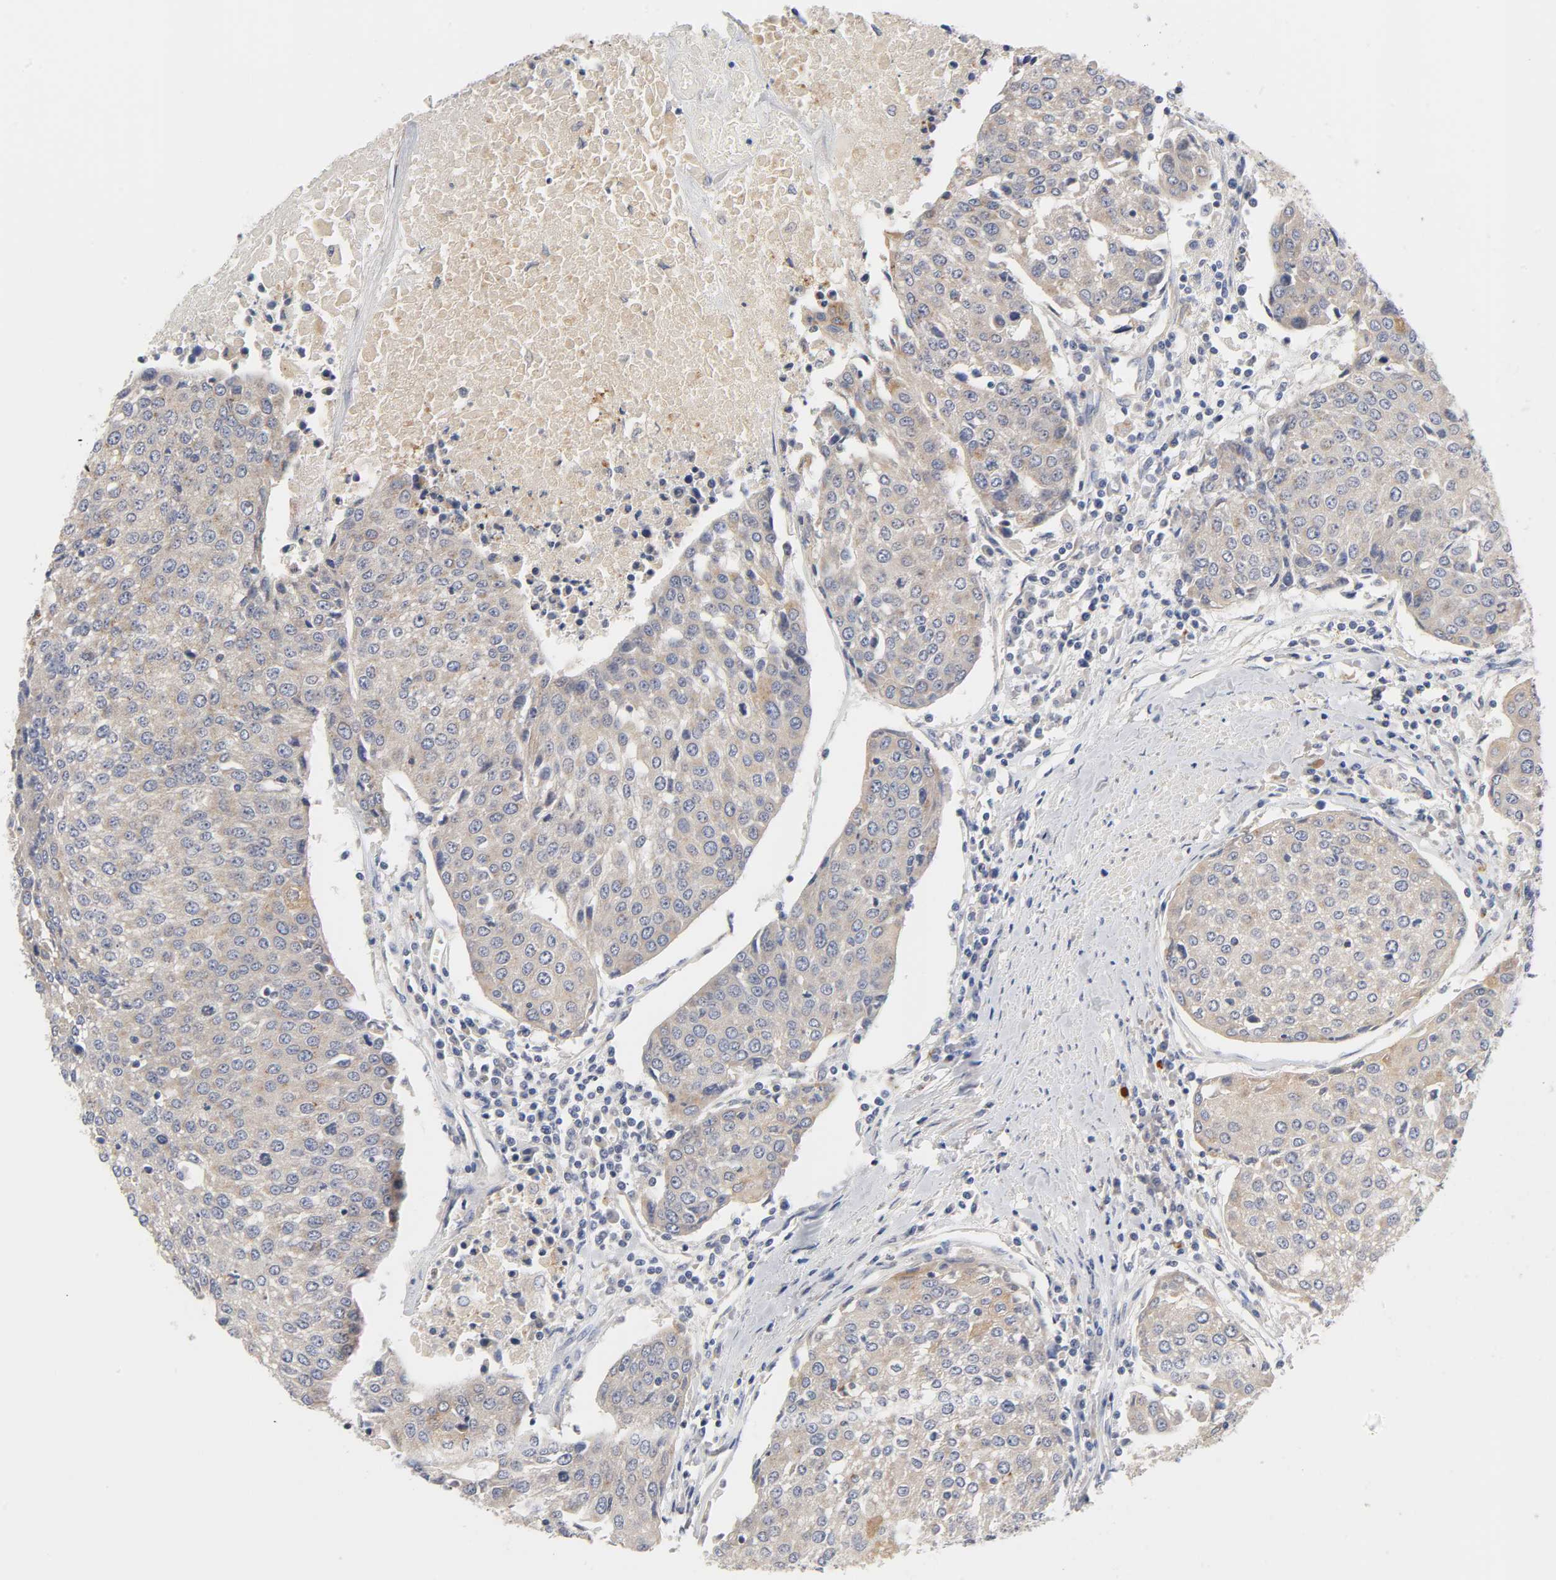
{"staining": {"intensity": "weak", "quantity": ">75%", "location": "cytoplasmic/membranous"}, "tissue": "urothelial cancer", "cell_type": "Tumor cells", "image_type": "cancer", "snomed": [{"axis": "morphology", "description": "Urothelial carcinoma, High grade"}, {"axis": "topography", "description": "Urinary bladder"}], "caption": "Immunohistochemistry (DAB (3,3'-diaminobenzidine)) staining of human urothelial carcinoma (high-grade) exhibits weak cytoplasmic/membranous protein expression in approximately >75% of tumor cells.", "gene": "C17orf75", "patient": {"sex": "female", "age": 85}}